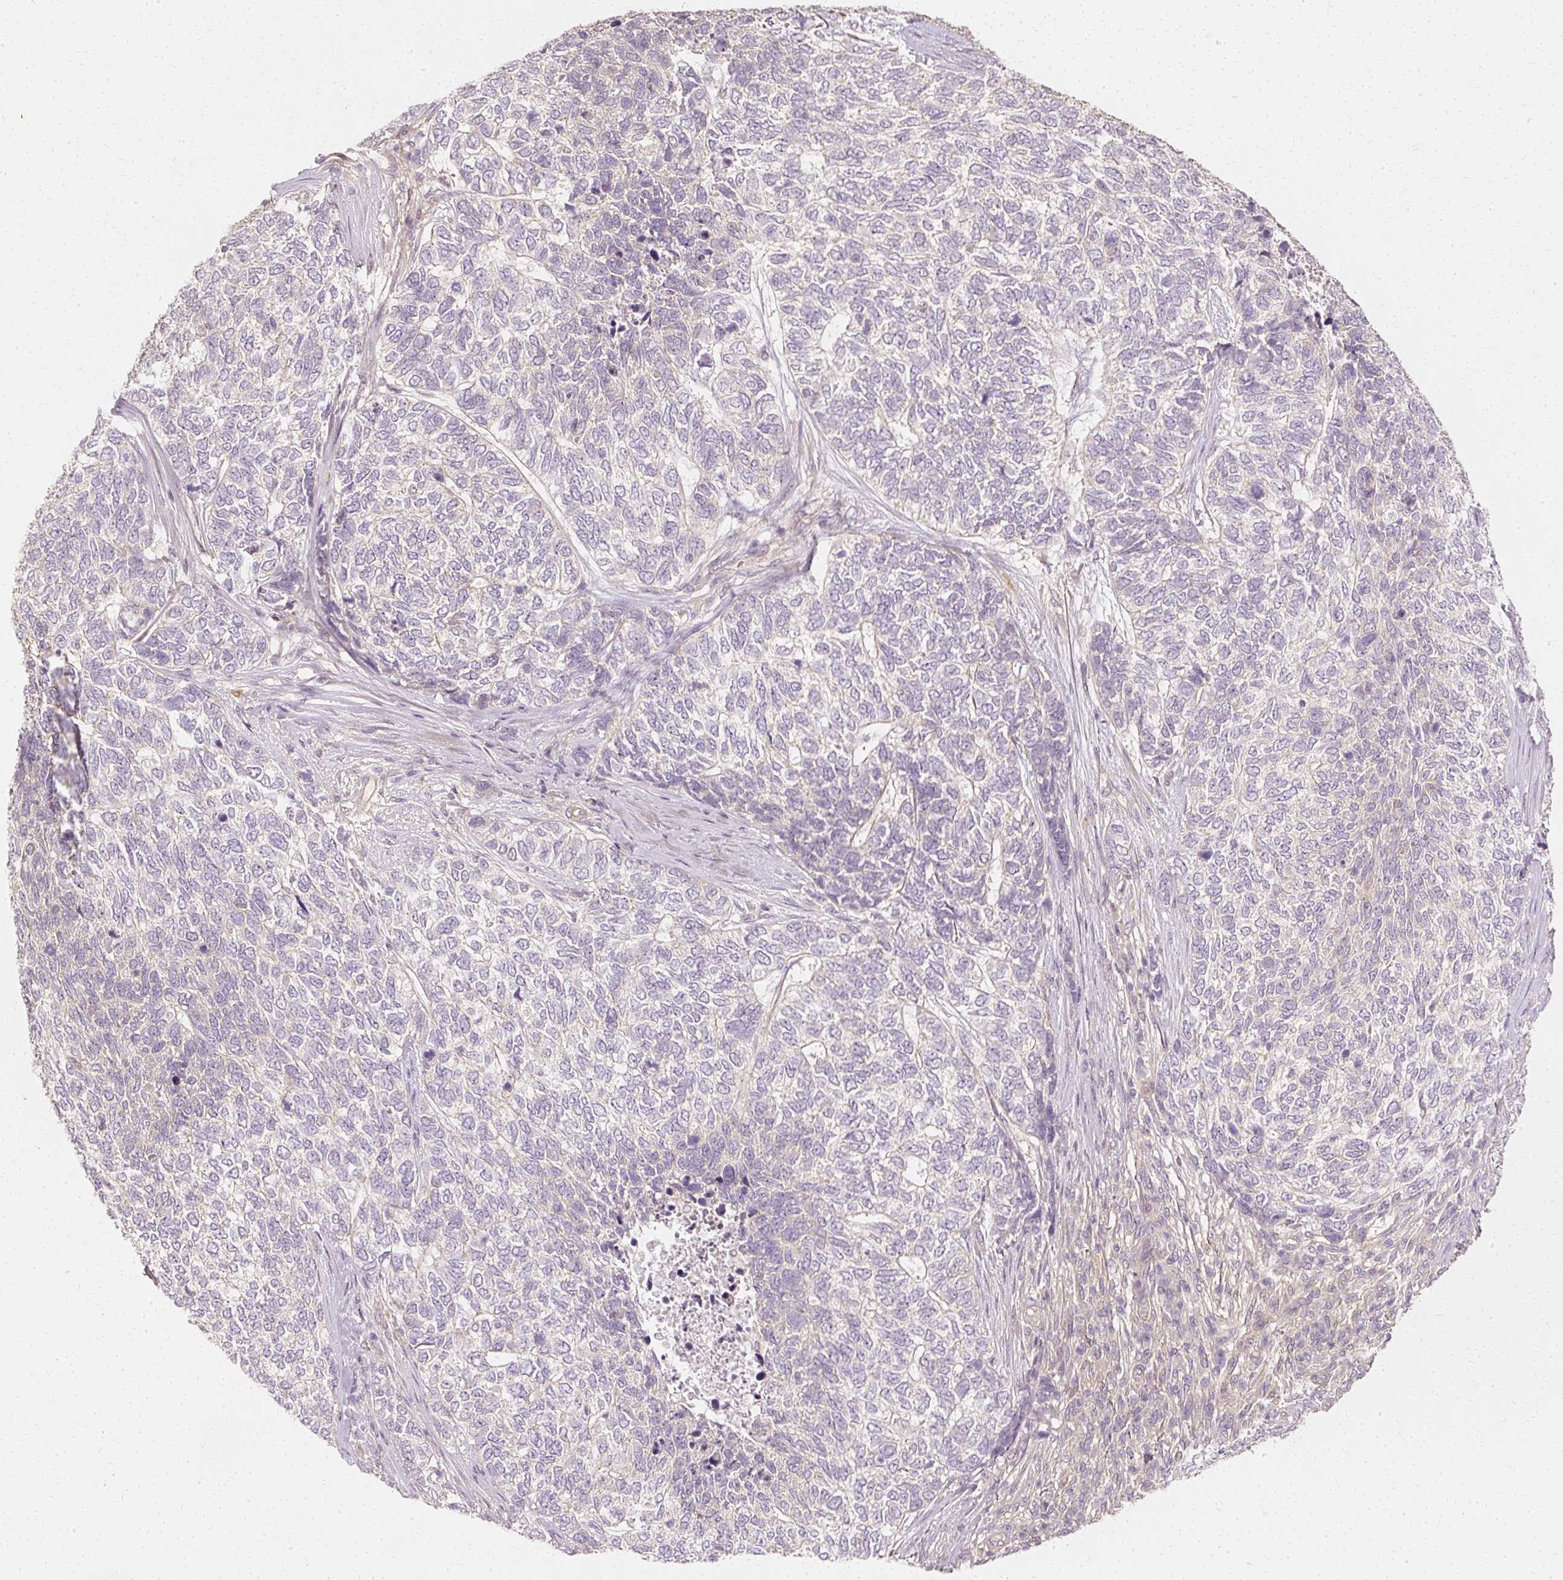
{"staining": {"intensity": "negative", "quantity": "none", "location": "none"}, "tissue": "skin cancer", "cell_type": "Tumor cells", "image_type": "cancer", "snomed": [{"axis": "morphology", "description": "Basal cell carcinoma"}, {"axis": "topography", "description": "Skin"}], "caption": "Protein analysis of skin cancer shows no significant positivity in tumor cells.", "gene": "GNAQ", "patient": {"sex": "female", "age": 65}}